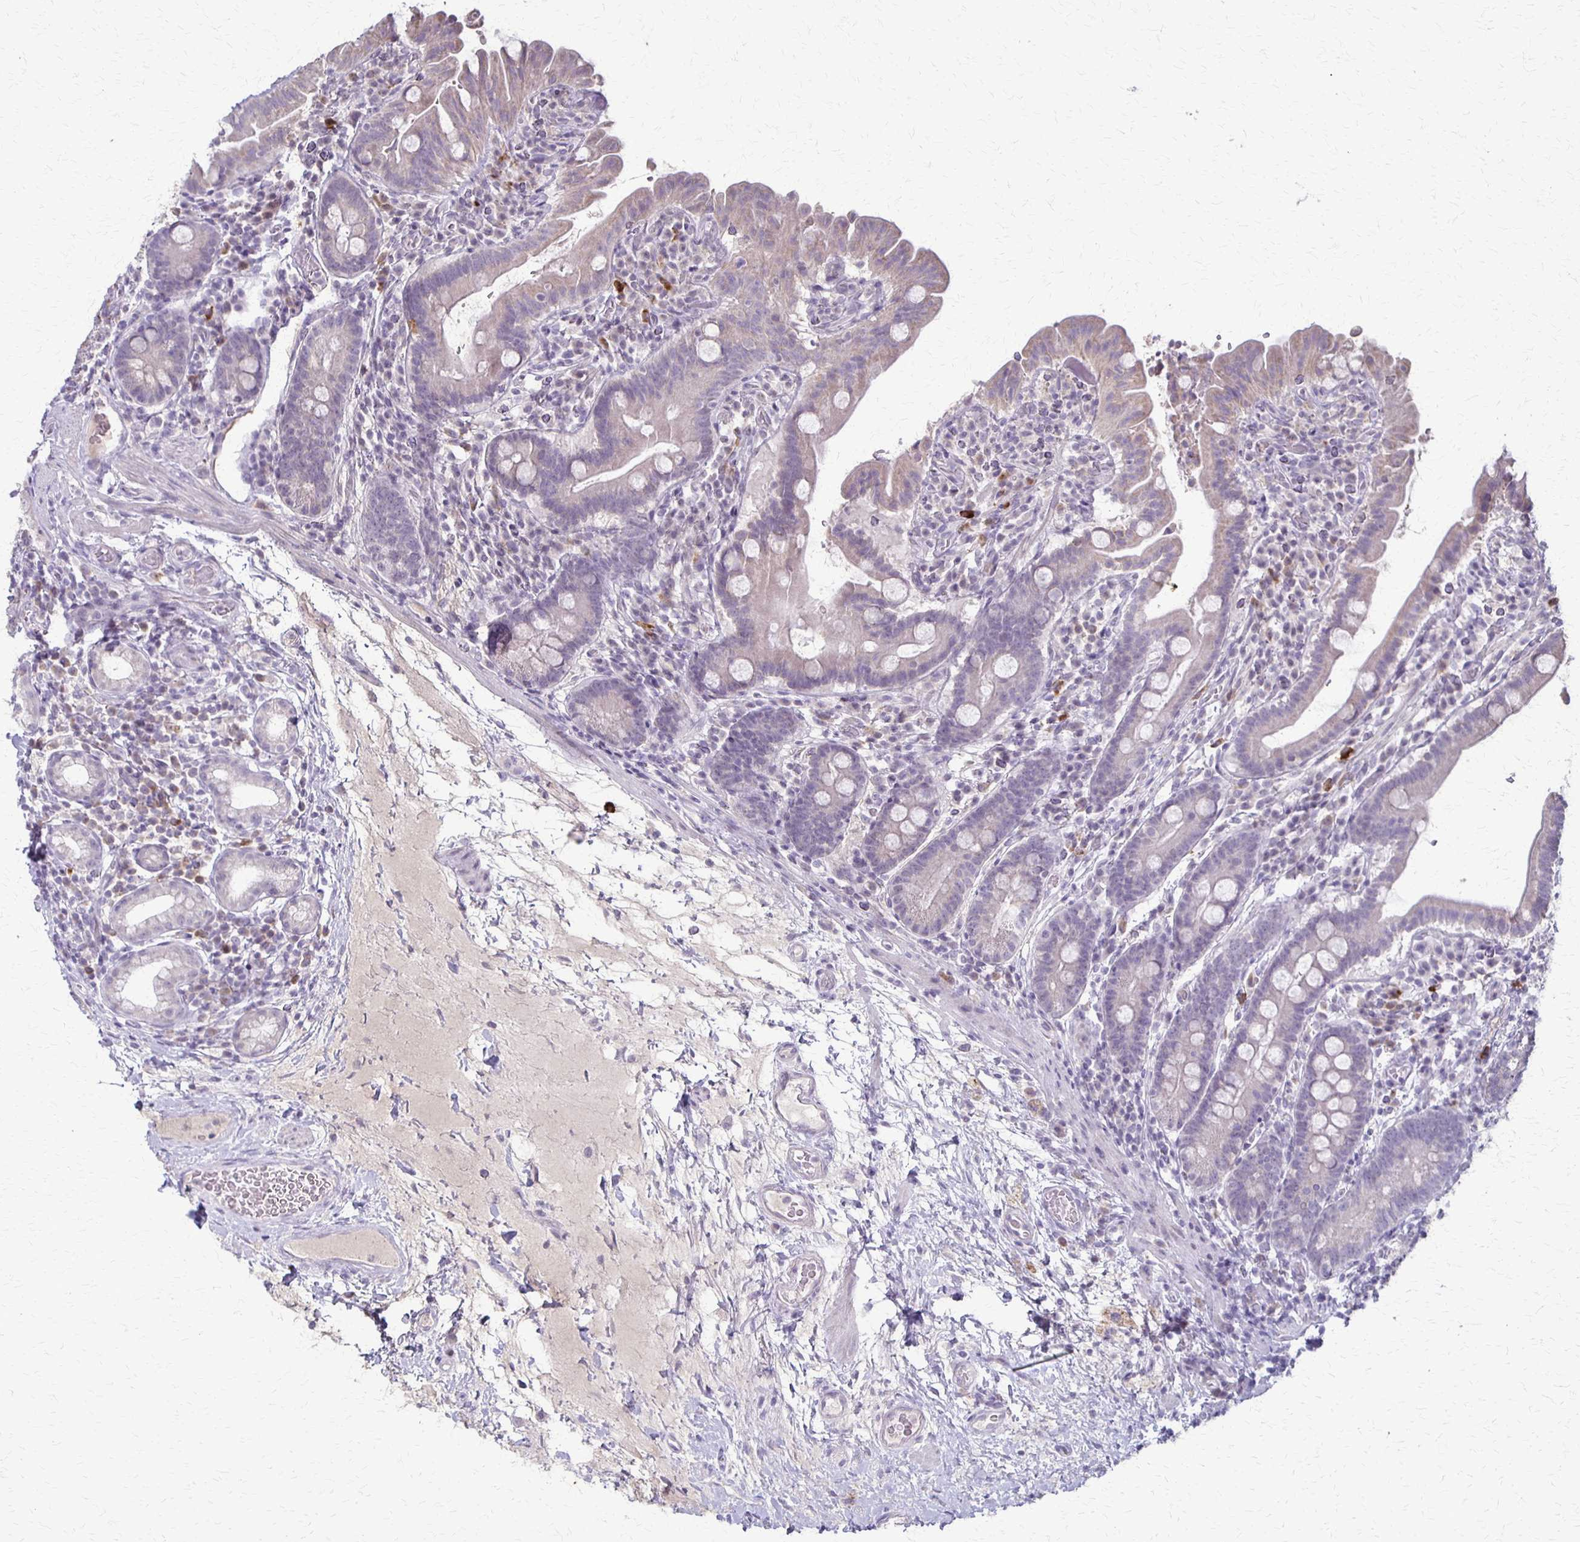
{"staining": {"intensity": "negative", "quantity": "none", "location": "none"}, "tissue": "small intestine", "cell_type": "Glandular cells", "image_type": "normal", "snomed": [{"axis": "morphology", "description": "Normal tissue, NOS"}, {"axis": "topography", "description": "Small intestine"}], "caption": "Immunohistochemical staining of unremarkable small intestine shows no significant staining in glandular cells.", "gene": "SLC35E2B", "patient": {"sex": "male", "age": 26}}